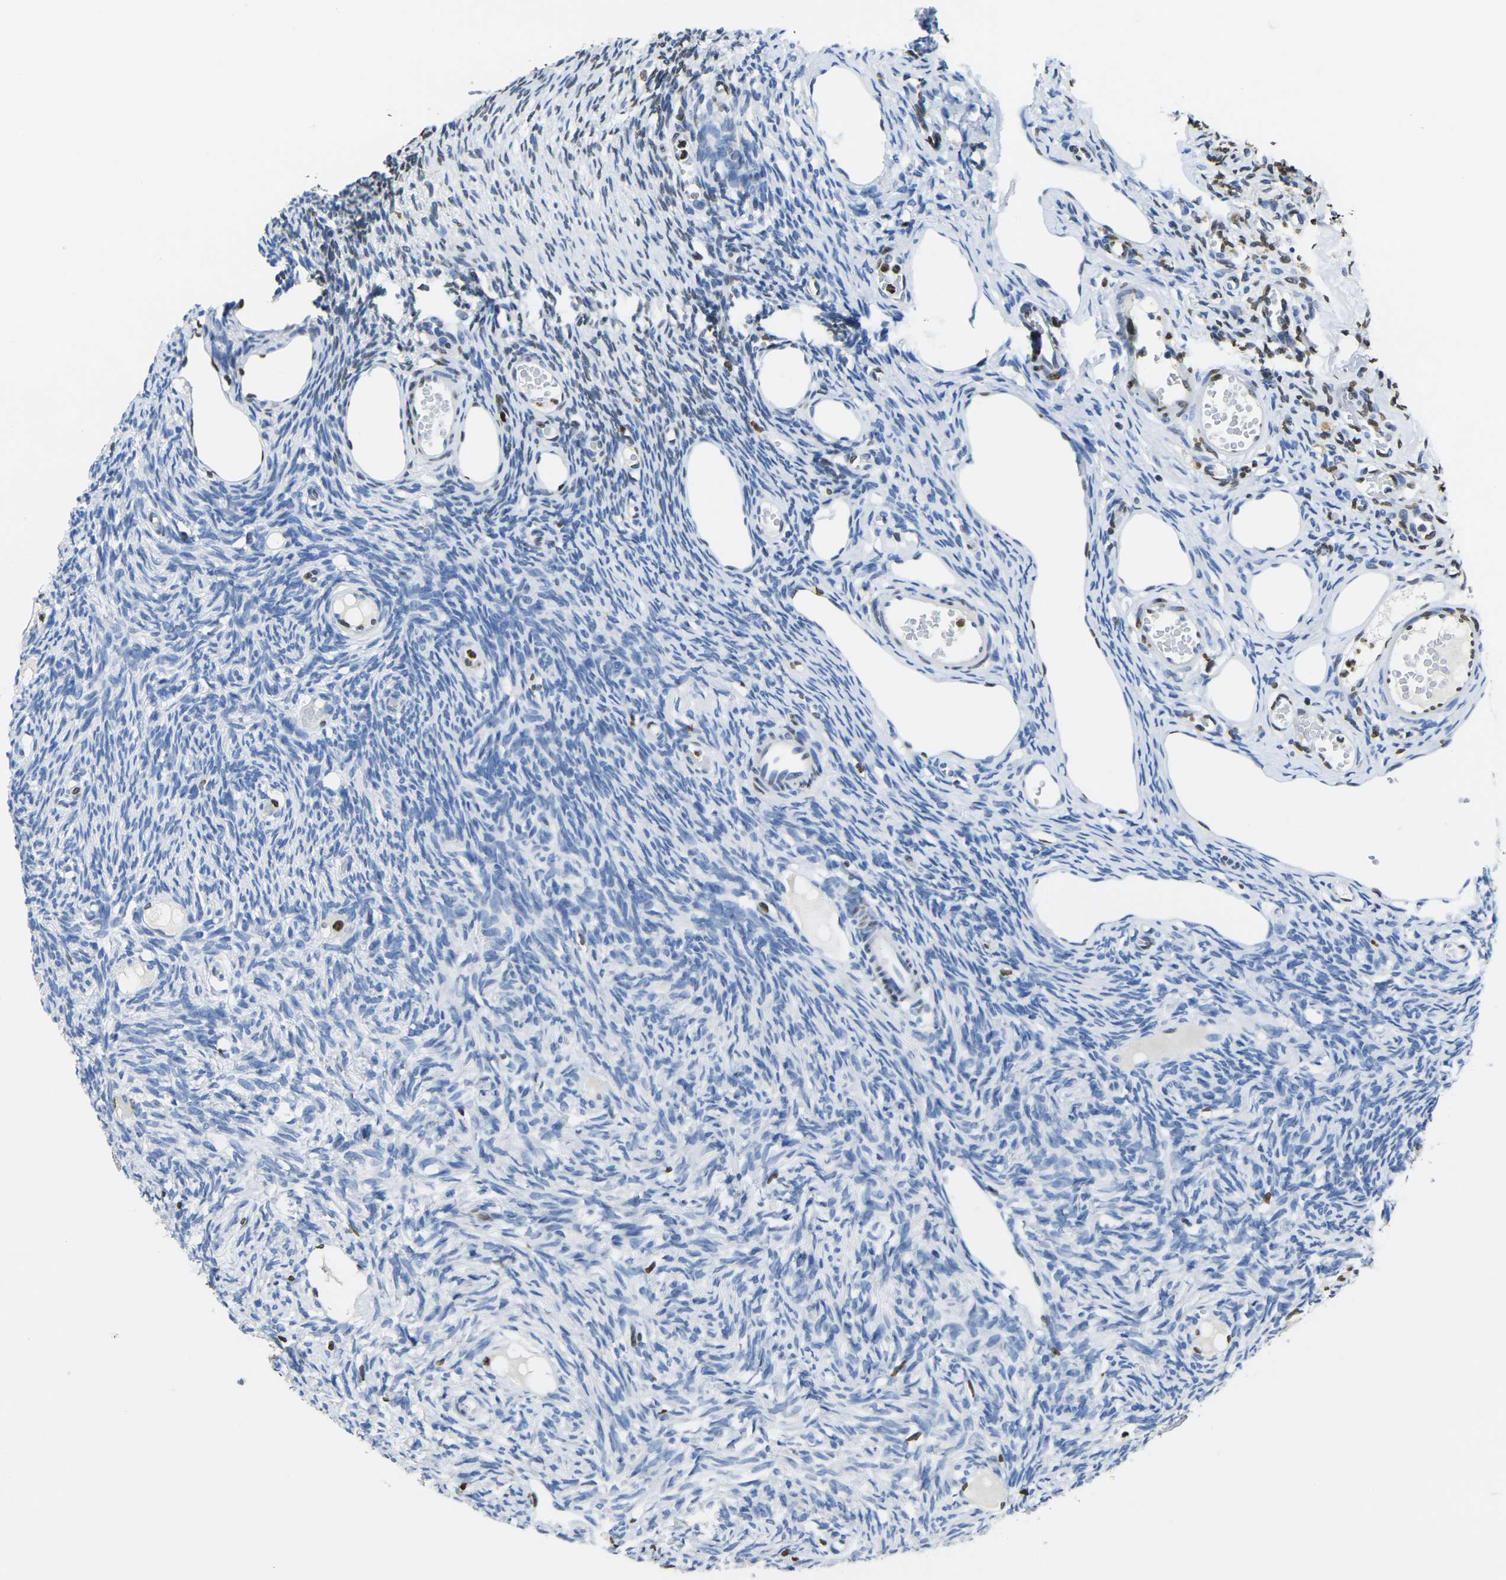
{"staining": {"intensity": "strong", "quantity": "<25%", "location": "nuclear"}, "tissue": "ovary", "cell_type": "Ovarian stroma cells", "image_type": "normal", "snomed": [{"axis": "morphology", "description": "Normal tissue, NOS"}, {"axis": "topography", "description": "Ovary"}], "caption": "Strong nuclear staining for a protein is appreciated in about <25% of ovarian stroma cells of normal ovary using immunohistochemistry.", "gene": "DRAXIN", "patient": {"sex": "female", "age": 33}}